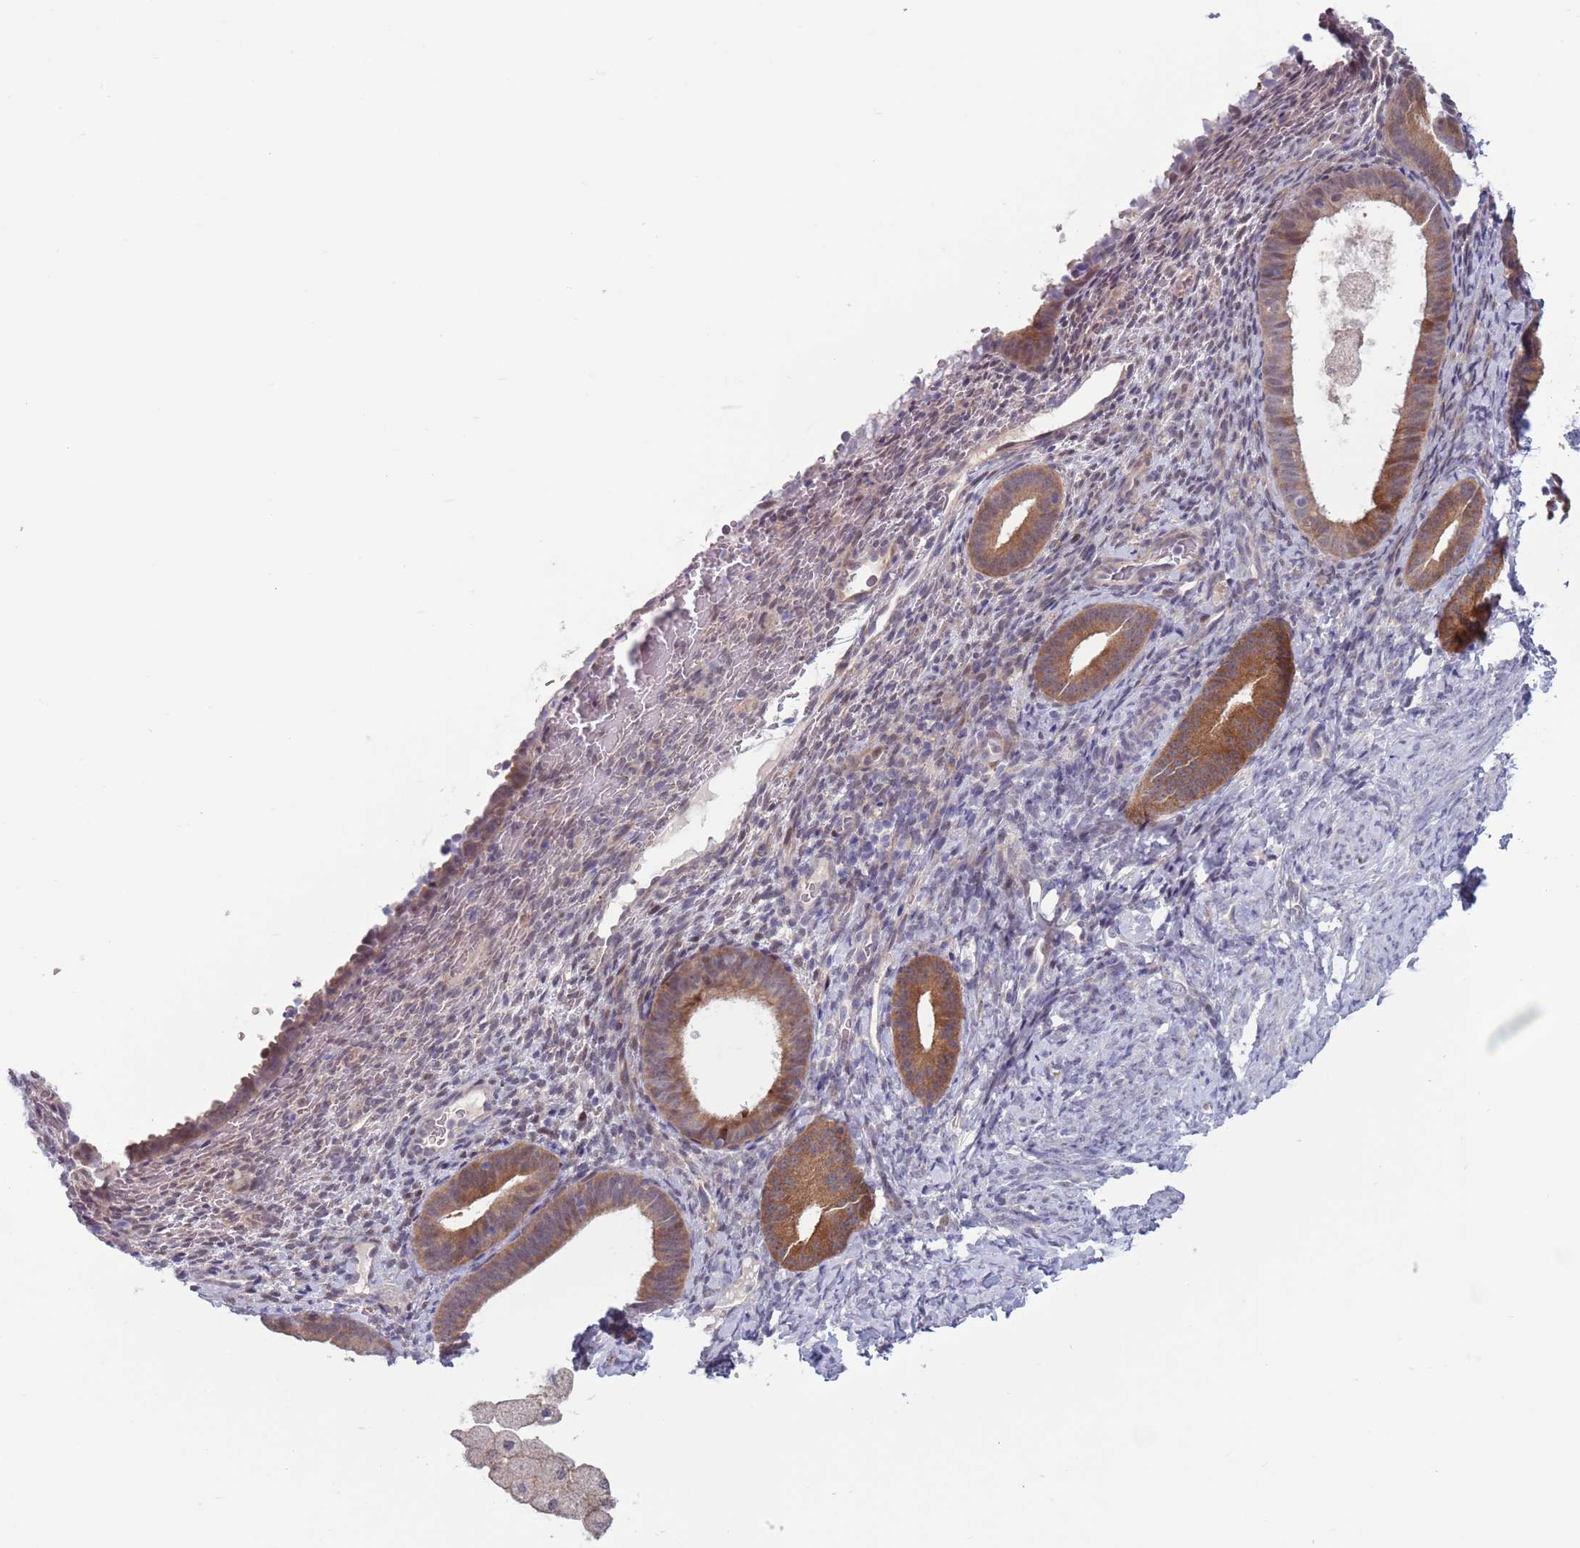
{"staining": {"intensity": "negative", "quantity": "none", "location": "none"}, "tissue": "endometrium", "cell_type": "Cells in endometrial stroma", "image_type": "normal", "snomed": [{"axis": "morphology", "description": "Normal tissue, NOS"}, {"axis": "topography", "description": "Endometrium"}], "caption": "An immunohistochemistry image of normal endometrium is shown. There is no staining in cells in endometrial stroma of endometrium.", "gene": "CLNS1A", "patient": {"sex": "female", "age": 65}}